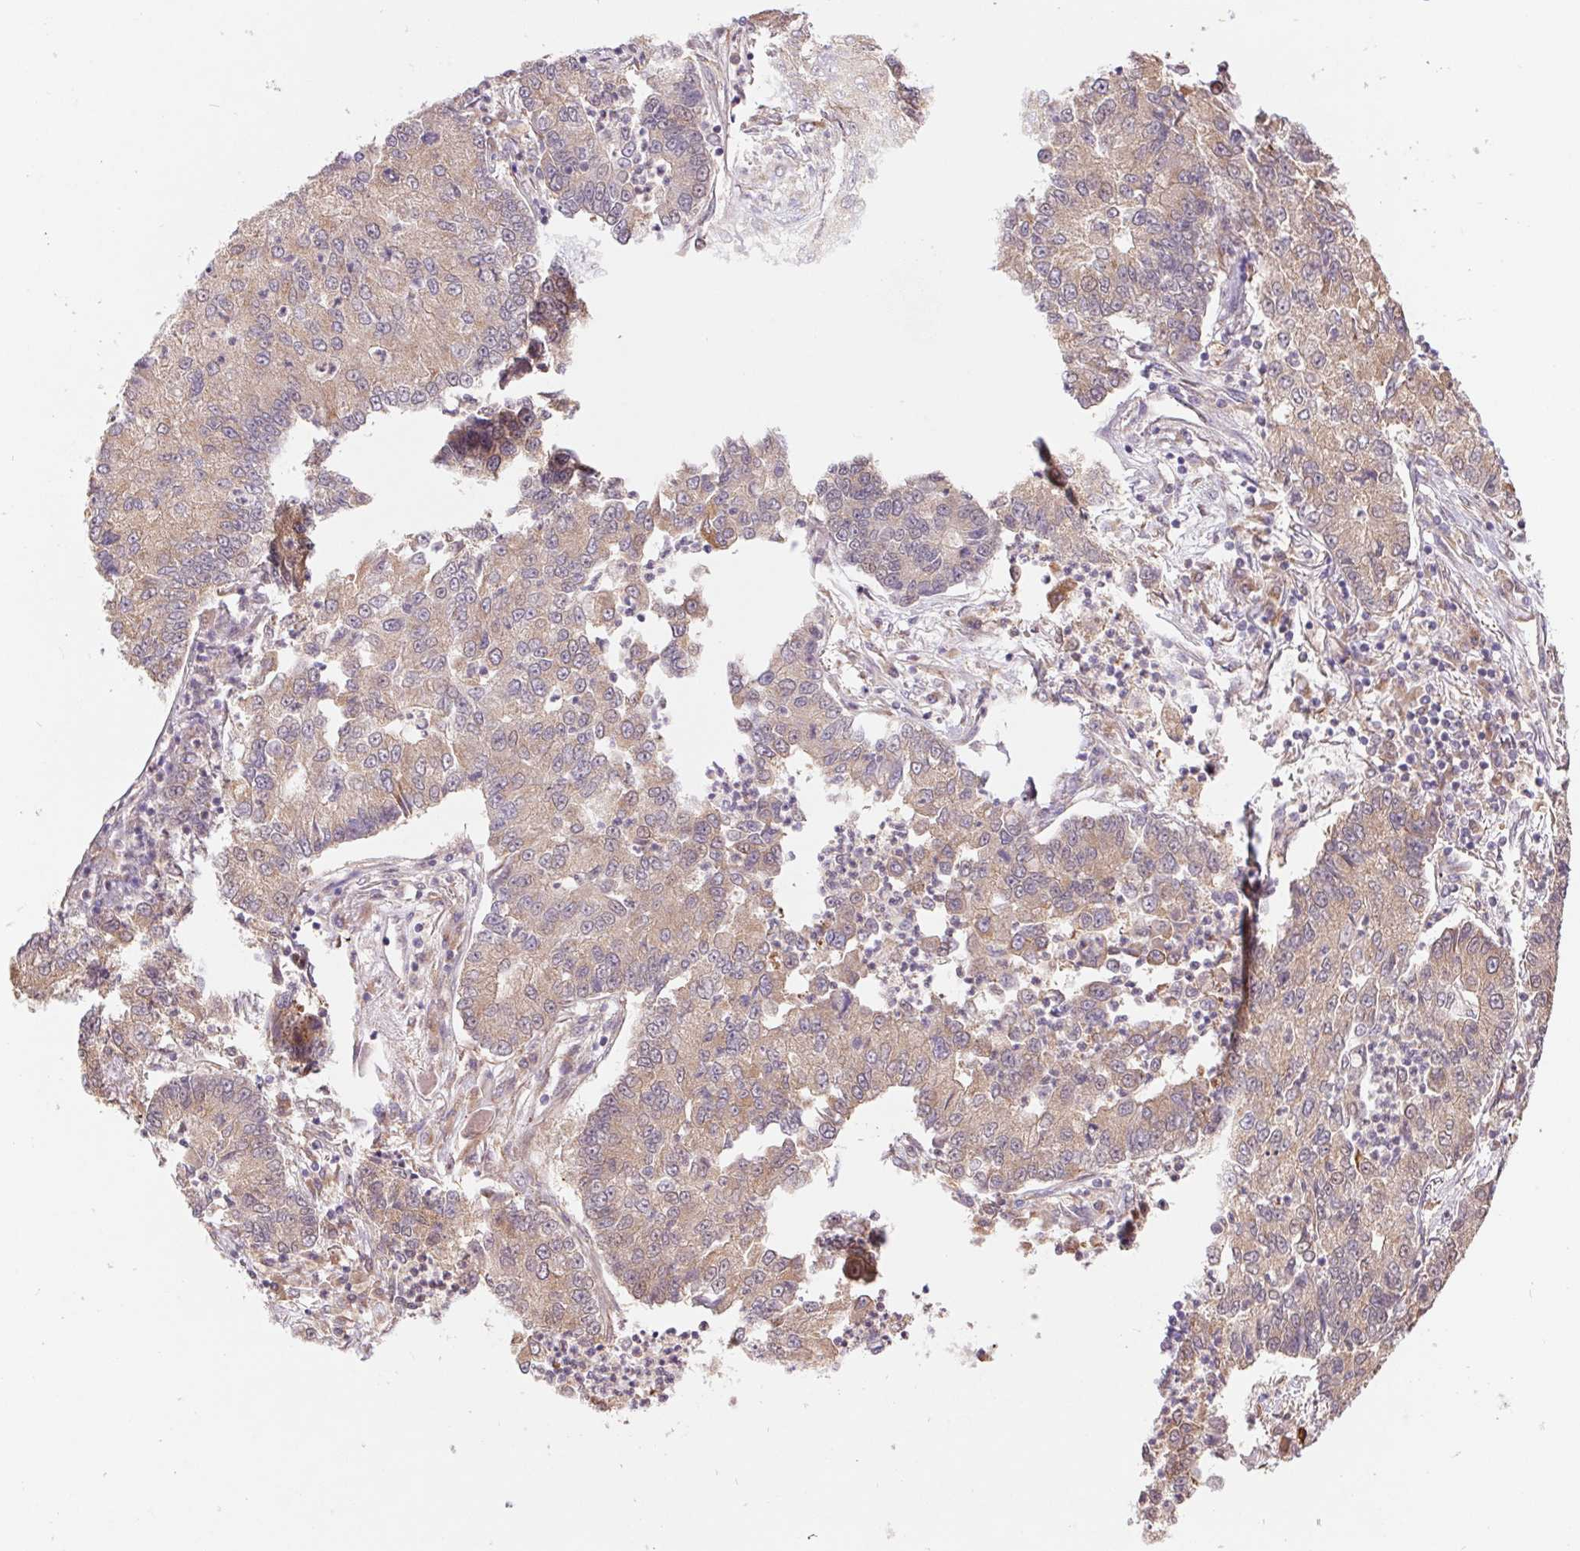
{"staining": {"intensity": "negative", "quantity": "none", "location": "none"}, "tissue": "lung cancer", "cell_type": "Tumor cells", "image_type": "cancer", "snomed": [{"axis": "morphology", "description": "Adenocarcinoma, NOS"}, {"axis": "topography", "description": "Lung"}], "caption": "This is an IHC image of adenocarcinoma (lung). There is no positivity in tumor cells.", "gene": "RRM1", "patient": {"sex": "female", "age": 57}}